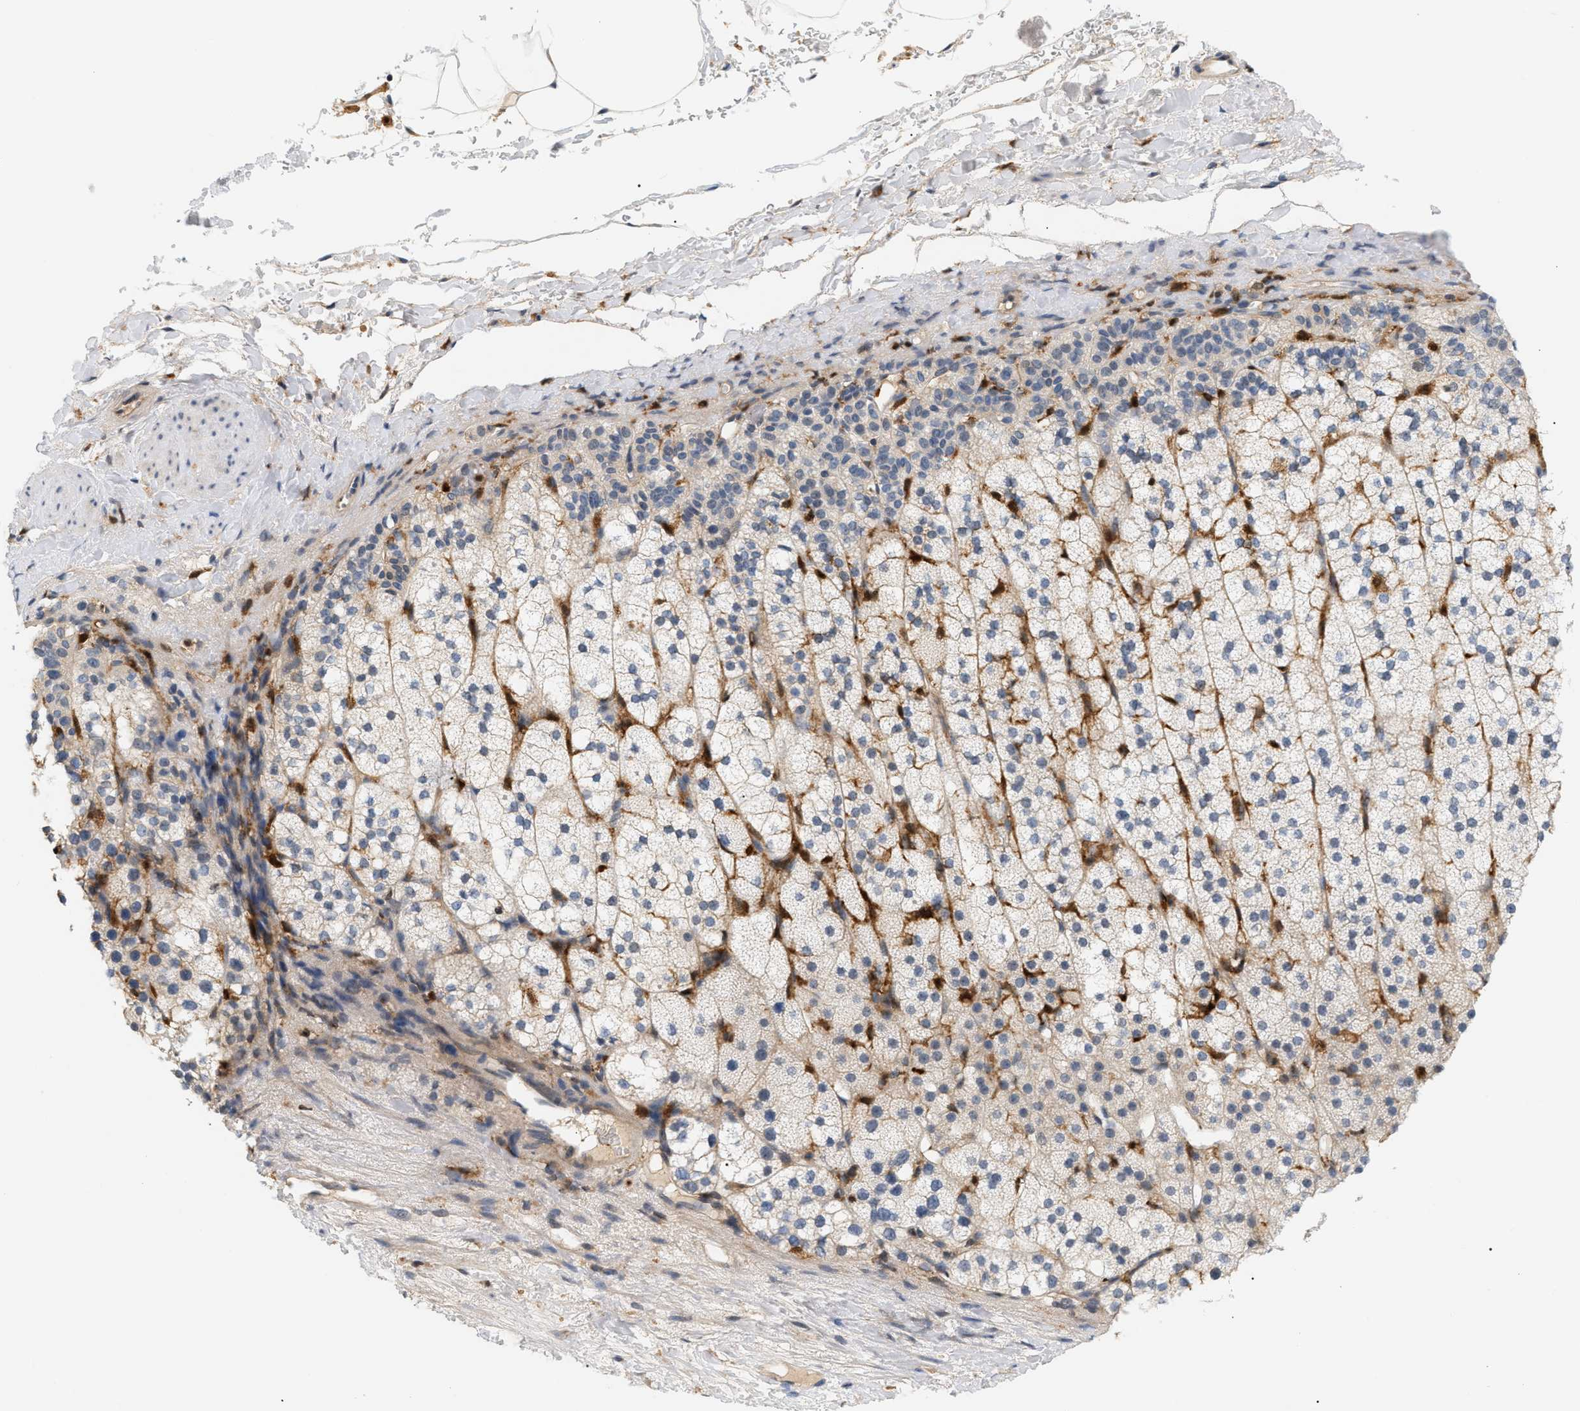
{"staining": {"intensity": "negative", "quantity": "none", "location": "none"}, "tissue": "adrenal gland", "cell_type": "Glandular cells", "image_type": "normal", "snomed": [{"axis": "morphology", "description": "Normal tissue, NOS"}, {"axis": "topography", "description": "Adrenal gland"}], "caption": "High power microscopy photomicrograph of an immunohistochemistry (IHC) micrograph of unremarkable adrenal gland, revealing no significant staining in glandular cells.", "gene": "PYCARD", "patient": {"sex": "male", "age": 35}}